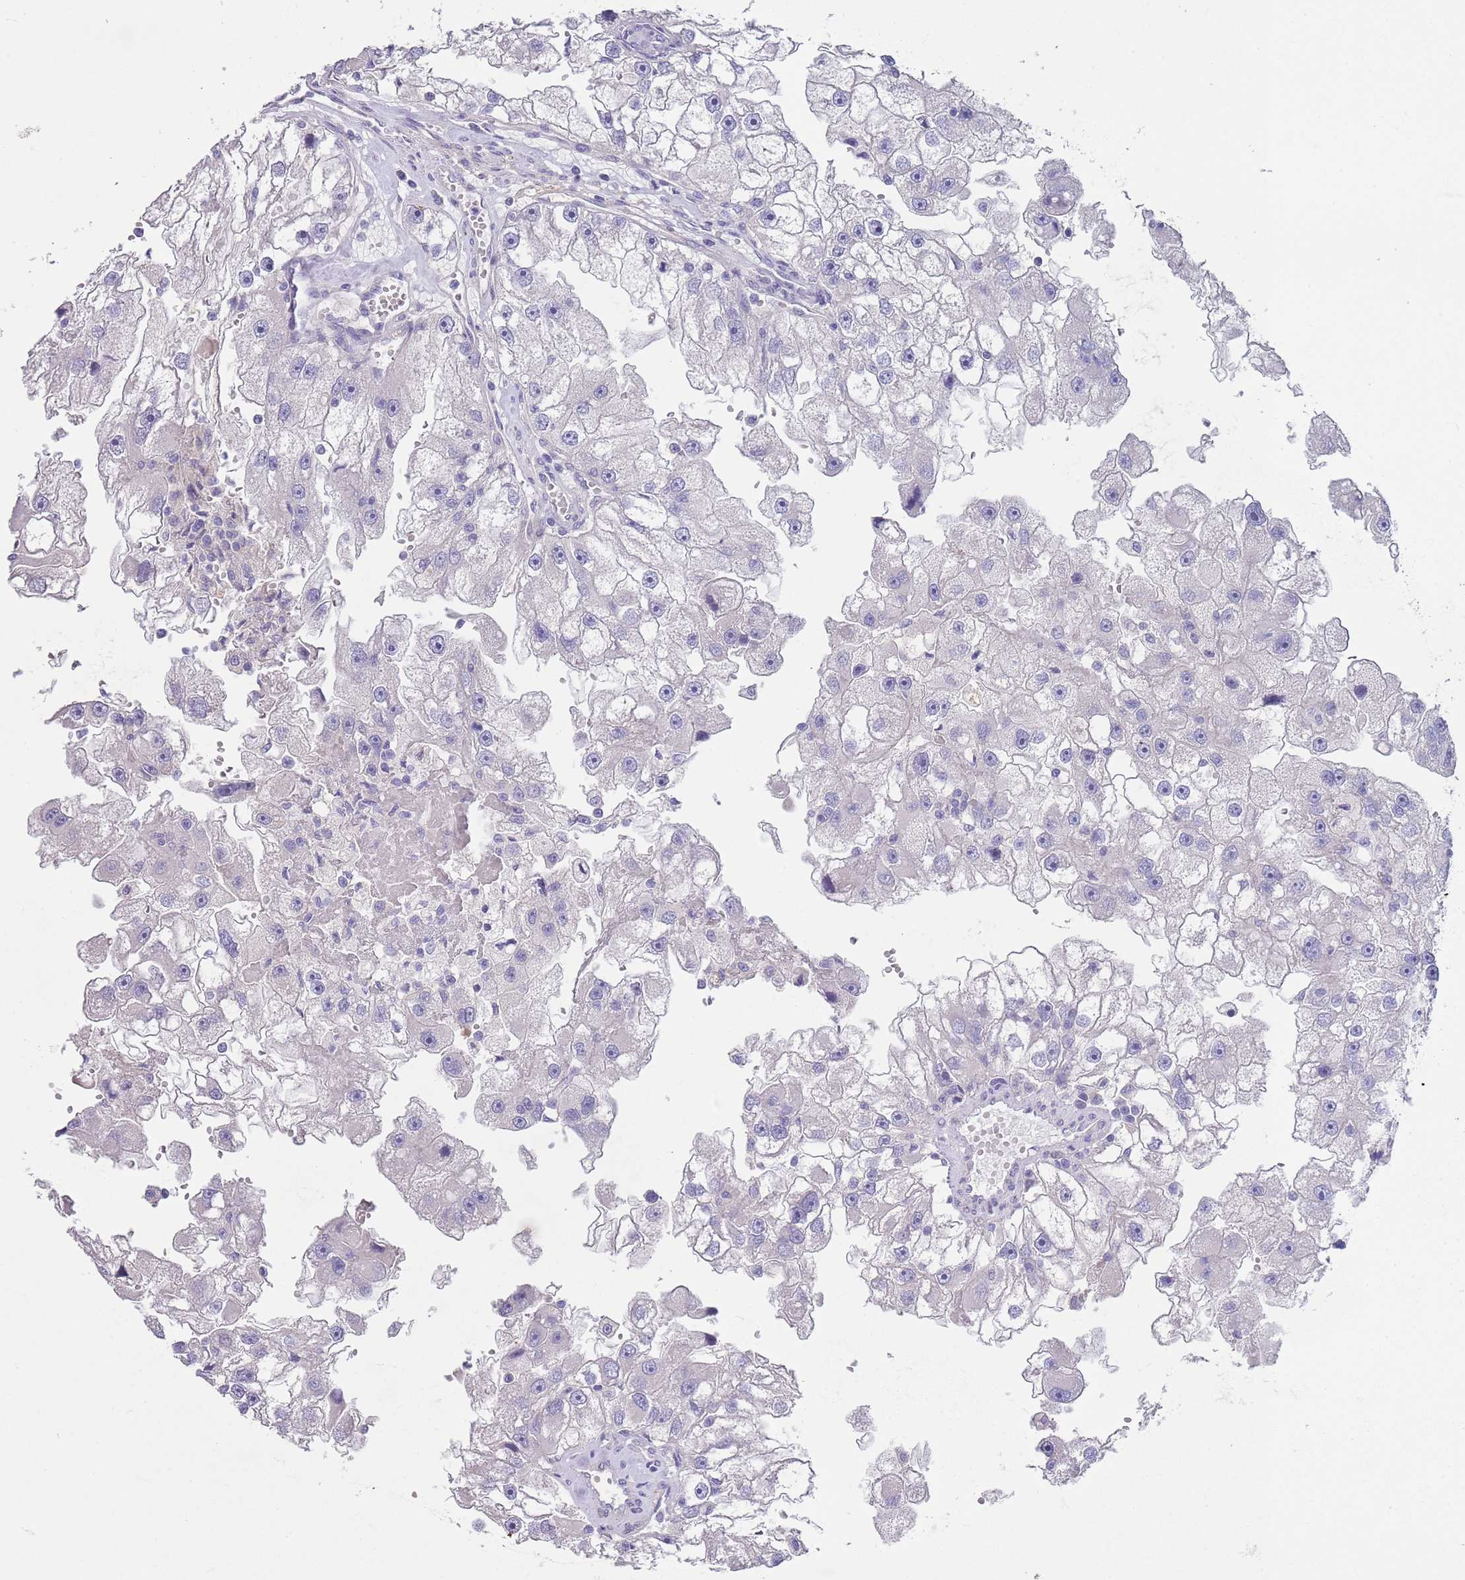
{"staining": {"intensity": "negative", "quantity": "none", "location": "none"}, "tissue": "renal cancer", "cell_type": "Tumor cells", "image_type": "cancer", "snomed": [{"axis": "morphology", "description": "Adenocarcinoma, NOS"}, {"axis": "topography", "description": "Kidney"}], "caption": "The photomicrograph exhibits no staining of tumor cells in renal adenocarcinoma. The staining is performed using DAB (3,3'-diaminobenzidine) brown chromogen with nuclei counter-stained in using hematoxylin.", "gene": "RNF169", "patient": {"sex": "male", "age": 63}}